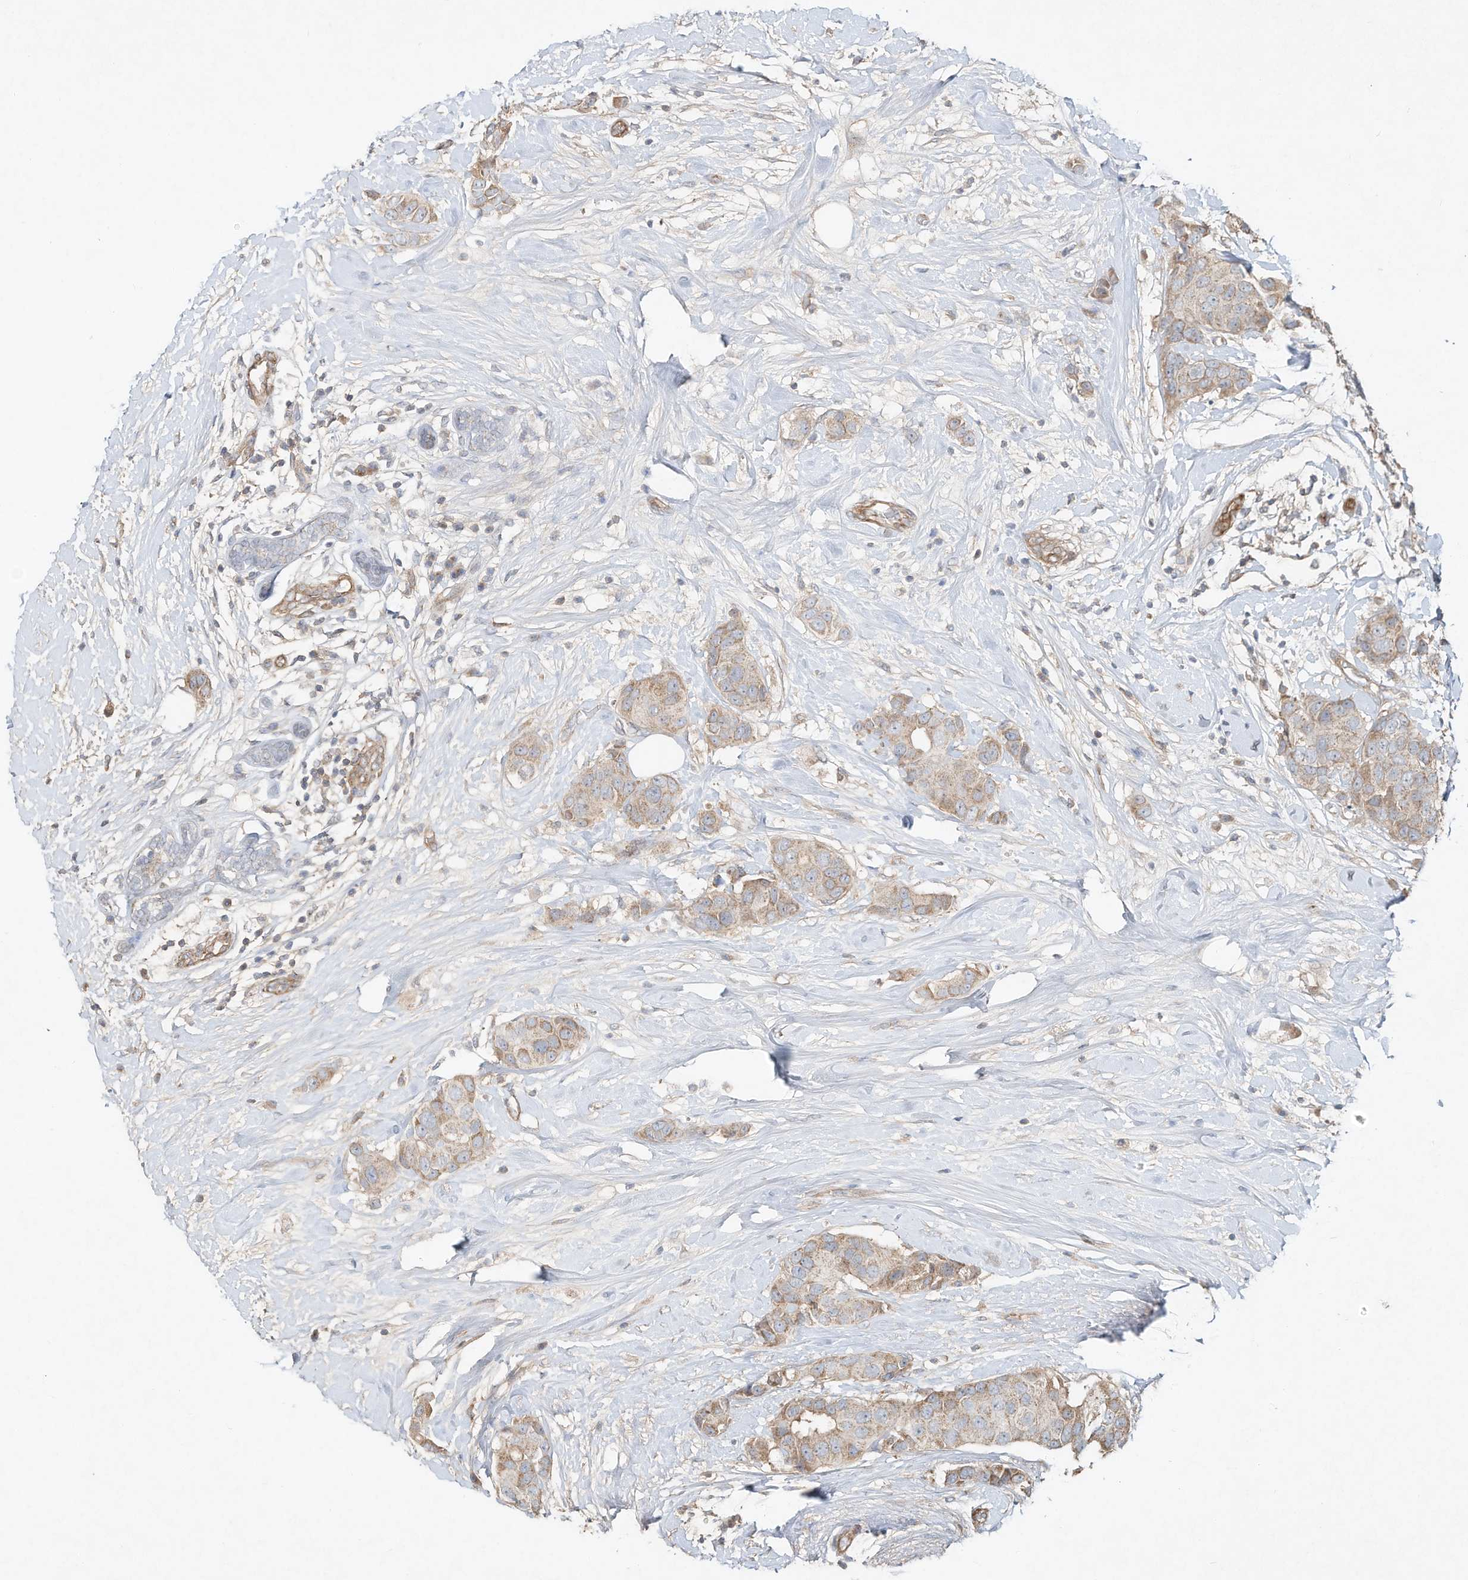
{"staining": {"intensity": "weak", "quantity": ">75%", "location": "cytoplasmic/membranous"}, "tissue": "breast cancer", "cell_type": "Tumor cells", "image_type": "cancer", "snomed": [{"axis": "morphology", "description": "Normal tissue, NOS"}, {"axis": "morphology", "description": "Duct carcinoma"}, {"axis": "topography", "description": "Breast"}], "caption": "Tumor cells reveal low levels of weak cytoplasmic/membranous staining in approximately >75% of cells in human breast cancer (infiltrating ductal carcinoma). (DAB (3,3'-diaminobenzidine) IHC, brown staining for protein, blue staining for nuclei).", "gene": "HTR5A", "patient": {"sex": "female", "age": 39}}